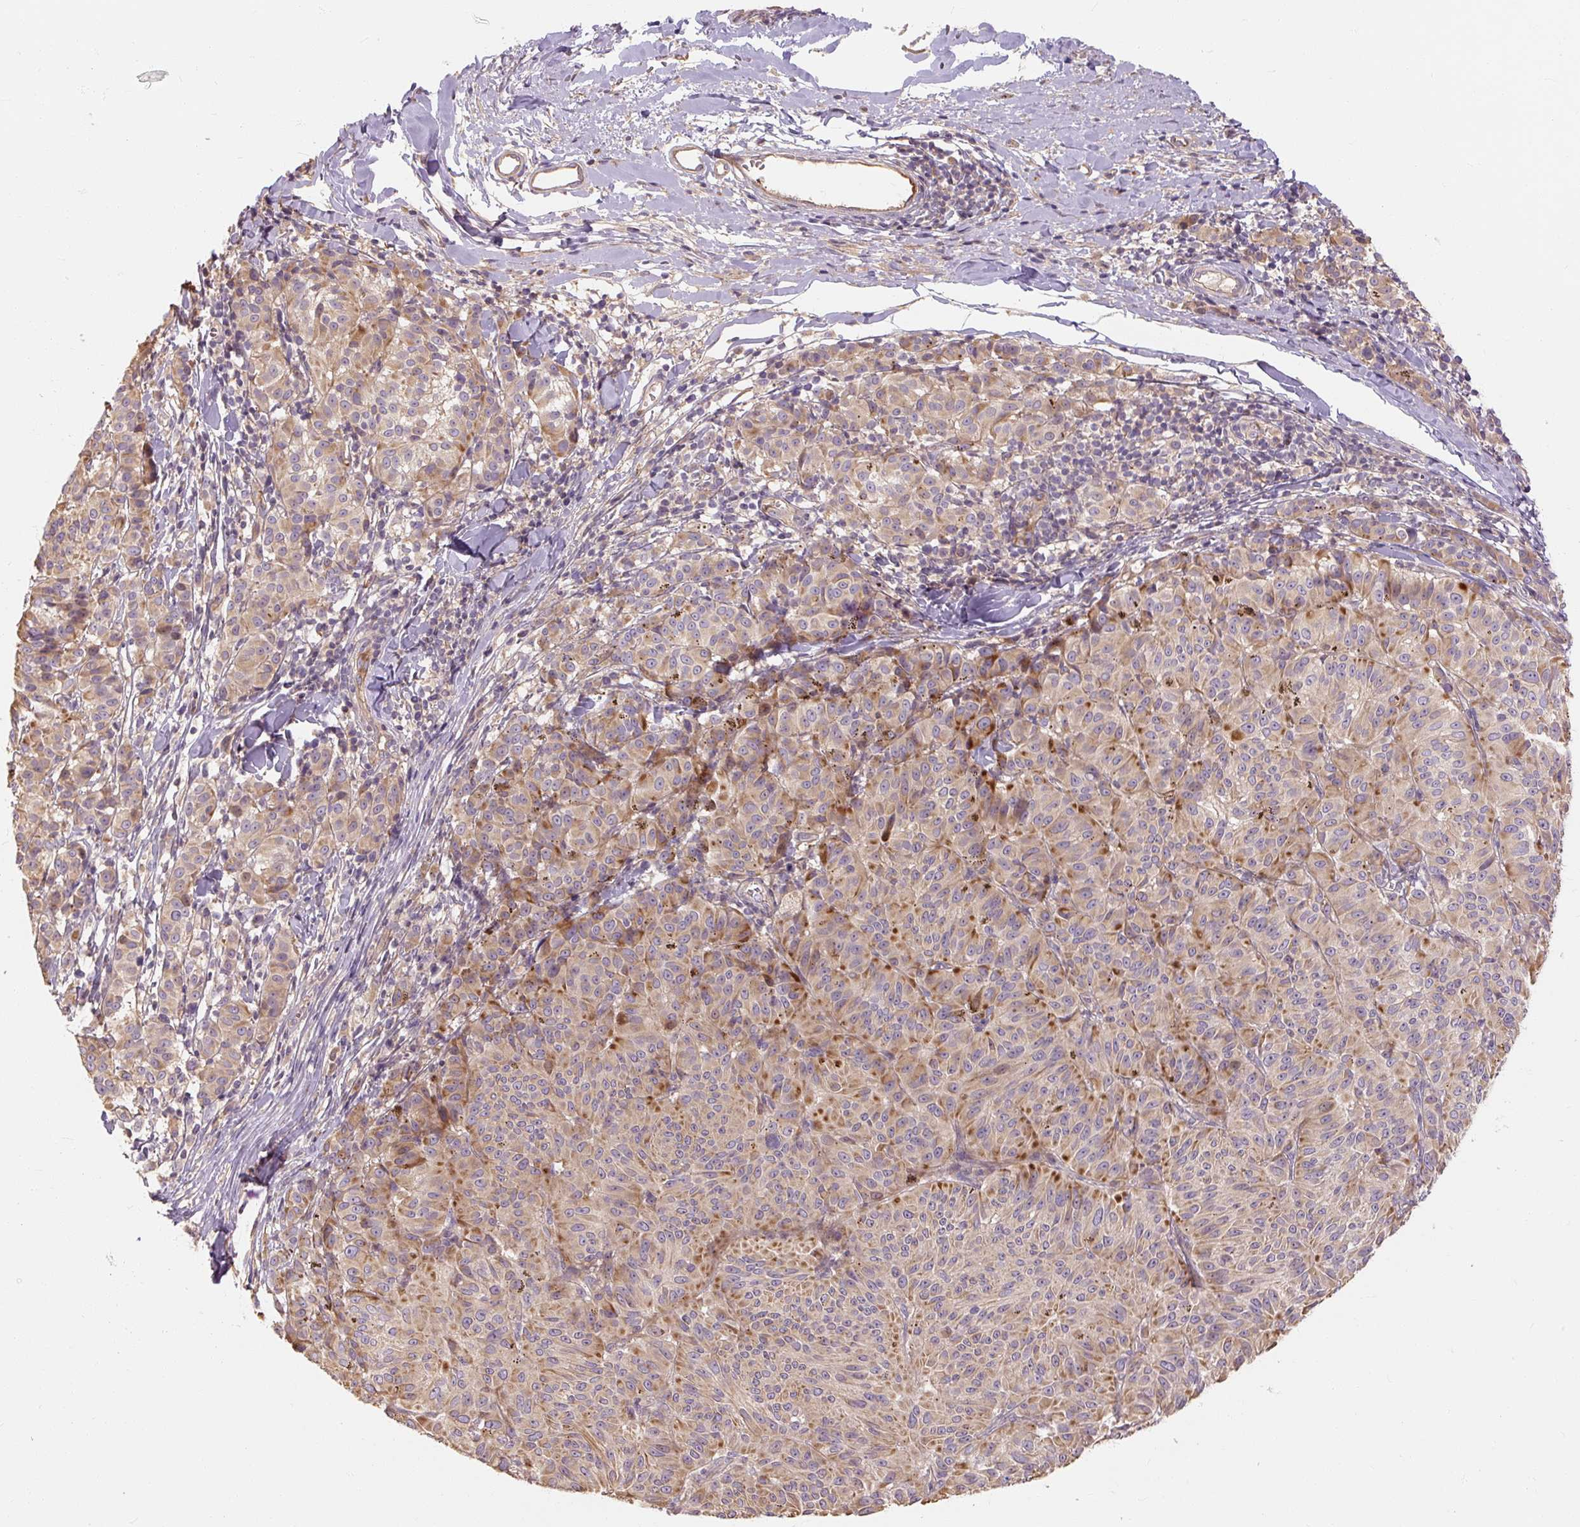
{"staining": {"intensity": "moderate", "quantity": "25%-75%", "location": "cytoplasmic/membranous"}, "tissue": "melanoma", "cell_type": "Tumor cells", "image_type": "cancer", "snomed": [{"axis": "morphology", "description": "Malignant melanoma, NOS"}, {"axis": "topography", "description": "Skin"}], "caption": "Immunohistochemical staining of human malignant melanoma shows medium levels of moderate cytoplasmic/membranous positivity in approximately 25%-75% of tumor cells.", "gene": "RB1CC1", "patient": {"sex": "female", "age": 72}}